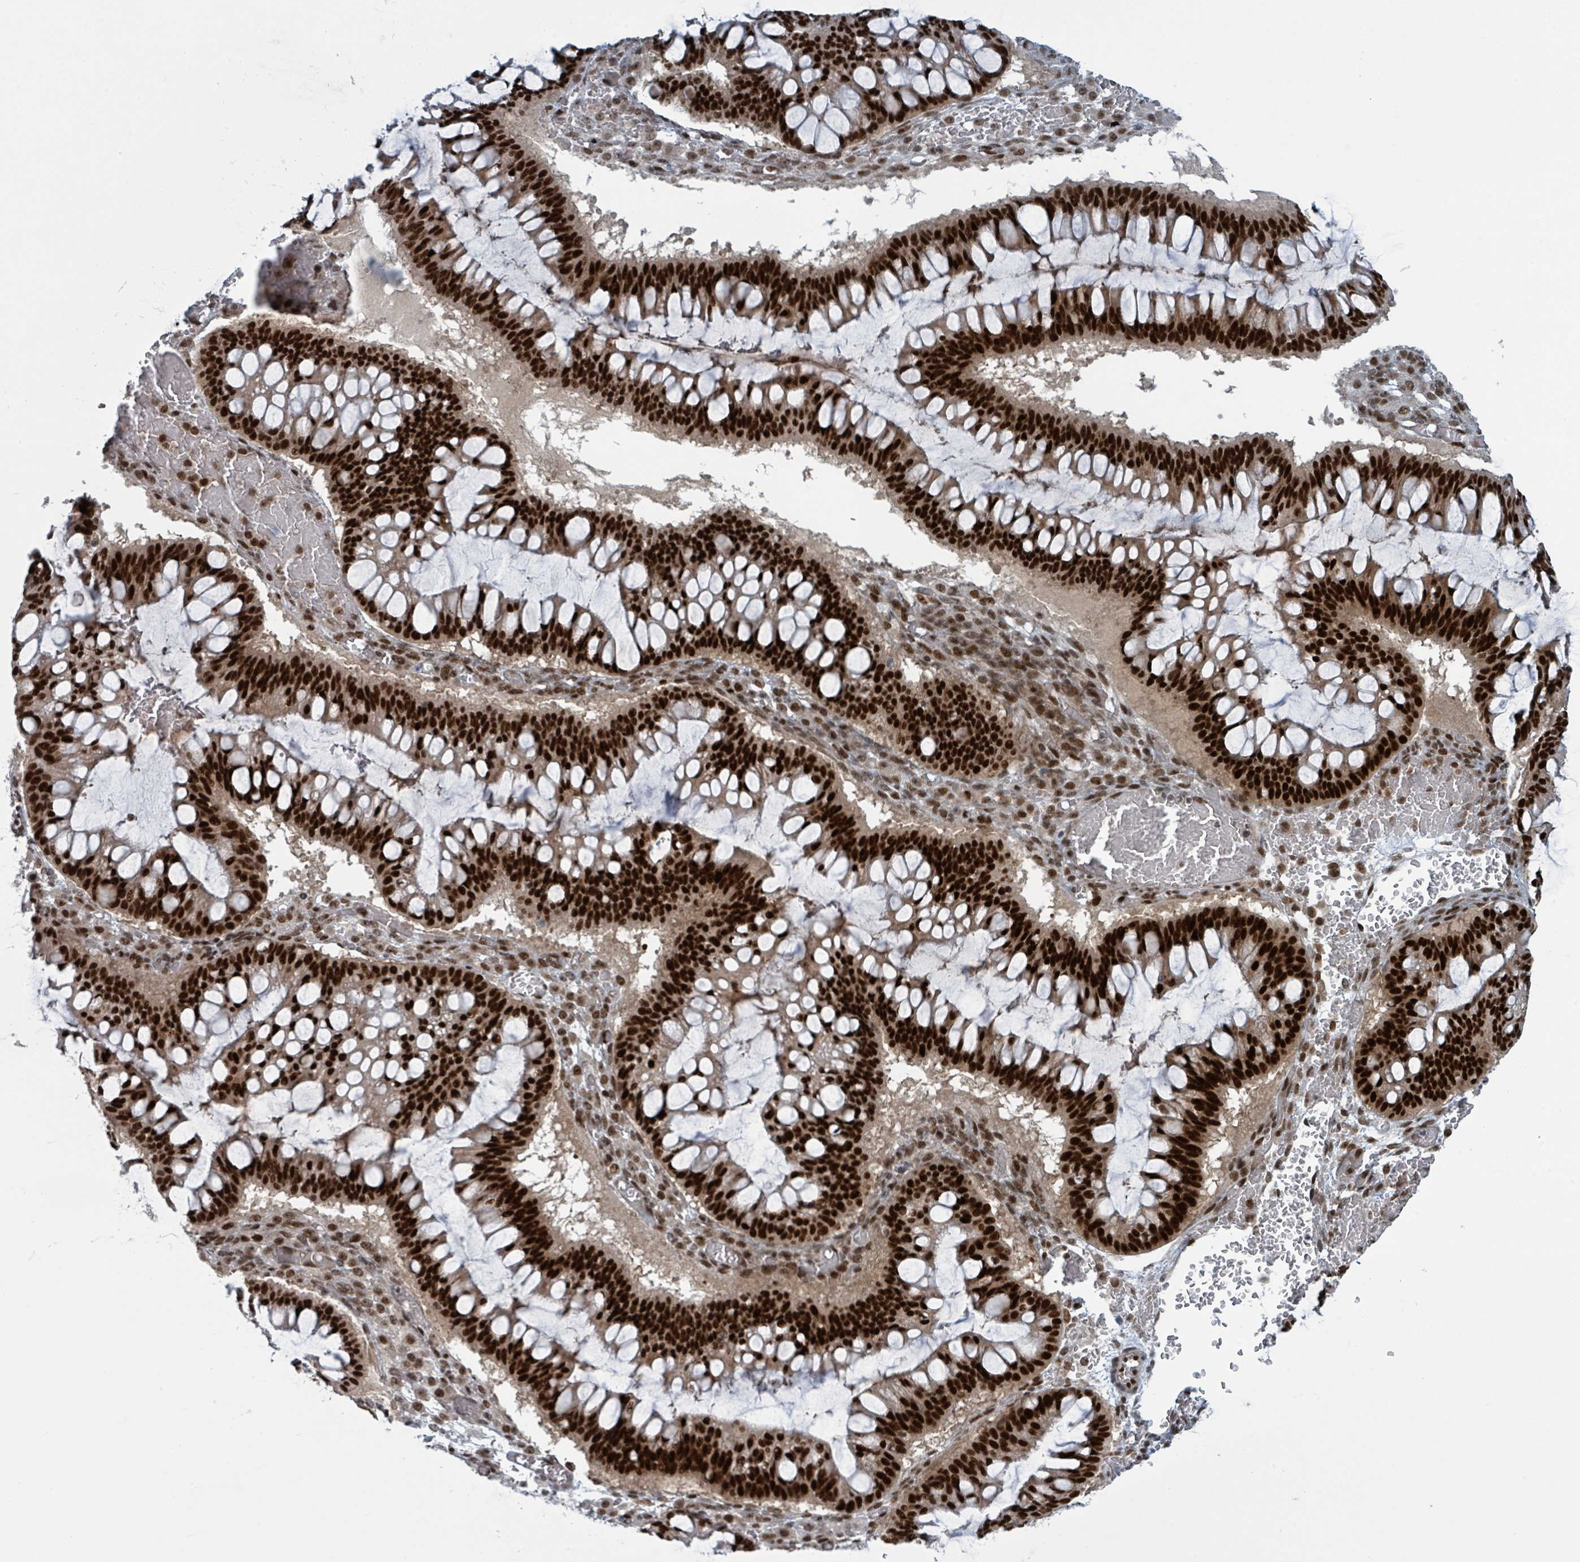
{"staining": {"intensity": "strong", "quantity": ">75%", "location": "nuclear"}, "tissue": "ovarian cancer", "cell_type": "Tumor cells", "image_type": "cancer", "snomed": [{"axis": "morphology", "description": "Cystadenocarcinoma, mucinous, NOS"}, {"axis": "topography", "description": "Ovary"}], "caption": "This is an image of IHC staining of ovarian mucinous cystadenocarcinoma, which shows strong expression in the nuclear of tumor cells.", "gene": "KLF3", "patient": {"sex": "female", "age": 73}}